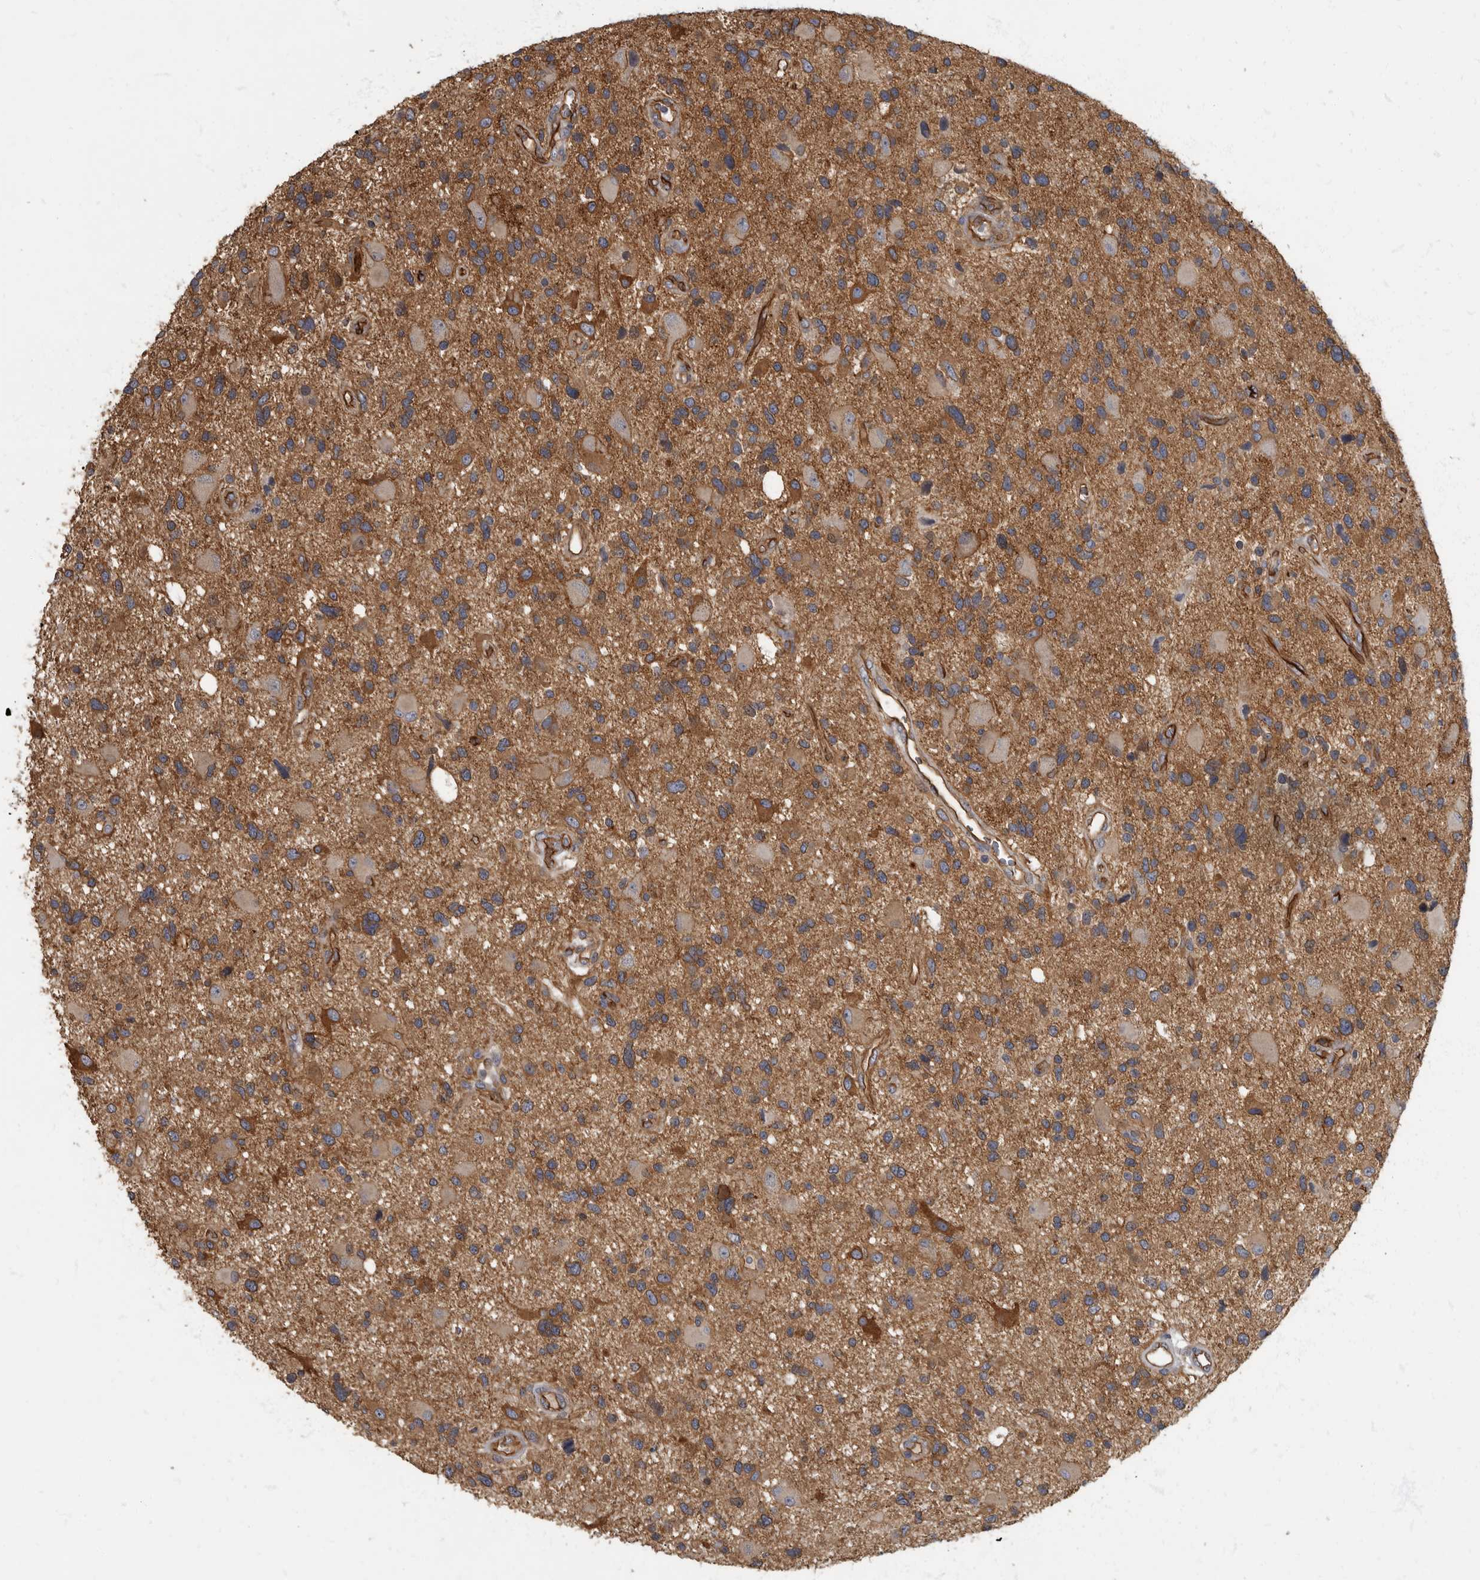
{"staining": {"intensity": "moderate", "quantity": "25%-75%", "location": "cytoplasmic/membranous"}, "tissue": "glioma", "cell_type": "Tumor cells", "image_type": "cancer", "snomed": [{"axis": "morphology", "description": "Glioma, malignant, High grade"}, {"axis": "topography", "description": "Brain"}], "caption": "Tumor cells reveal moderate cytoplasmic/membranous expression in about 25%-75% of cells in malignant glioma (high-grade).", "gene": "PDK1", "patient": {"sex": "male", "age": 33}}